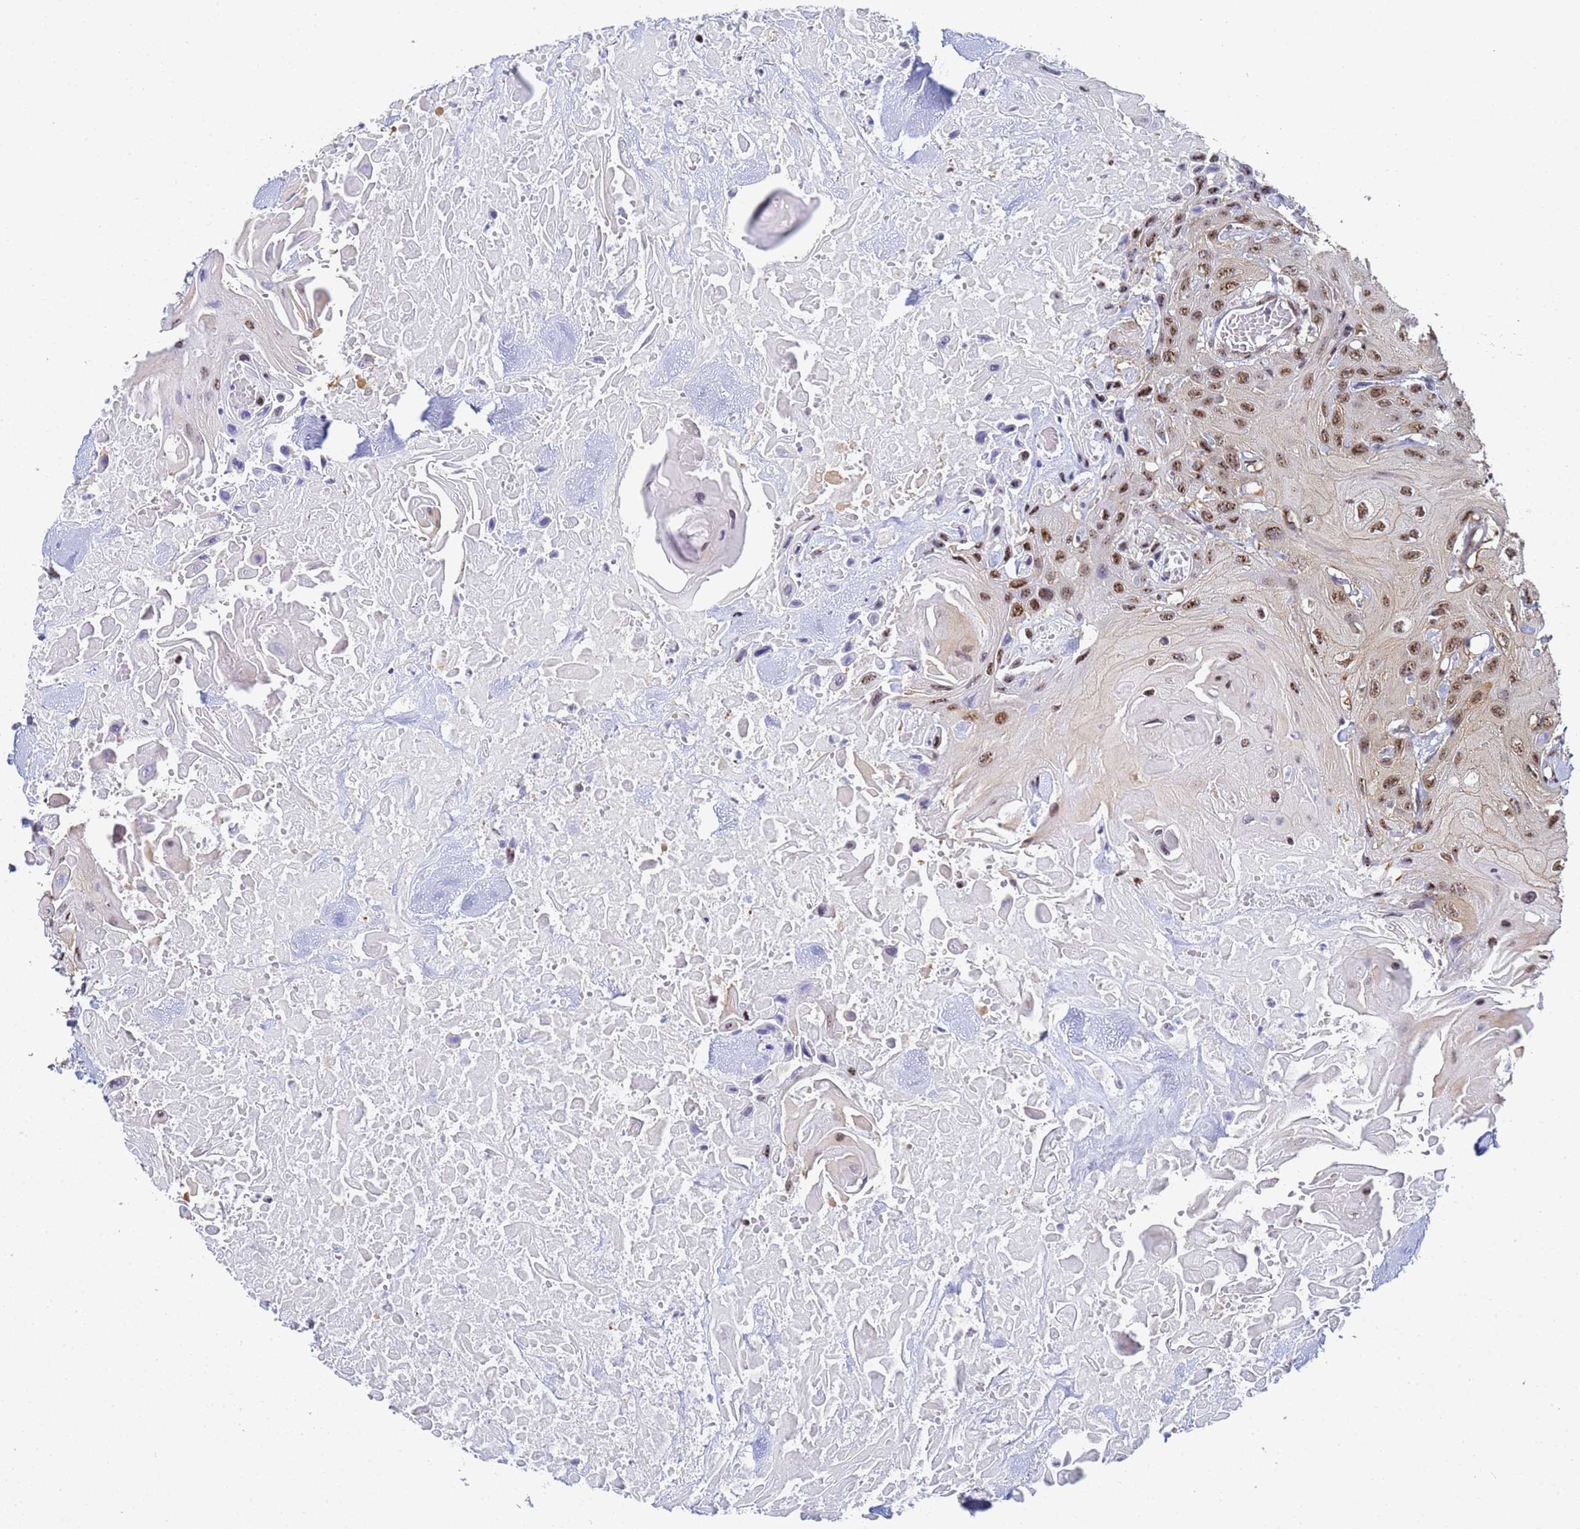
{"staining": {"intensity": "moderate", "quantity": ">75%", "location": "nuclear"}, "tissue": "head and neck cancer", "cell_type": "Tumor cells", "image_type": "cancer", "snomed": [{"axis": "morphology", "description": "Squamous cell carcinoma, NOS"}, {"axis": "topography", "description": "Head-Neck"}], "caption": "Human head and neck cancer (squamous cell carcinoma) stained for a protein (brown) demonstrates moderate nuclear positive positivity in approximately >75% of tumor cells.", "gene": "PRRT4", "patient": {"sex": "male", "age": 81}}